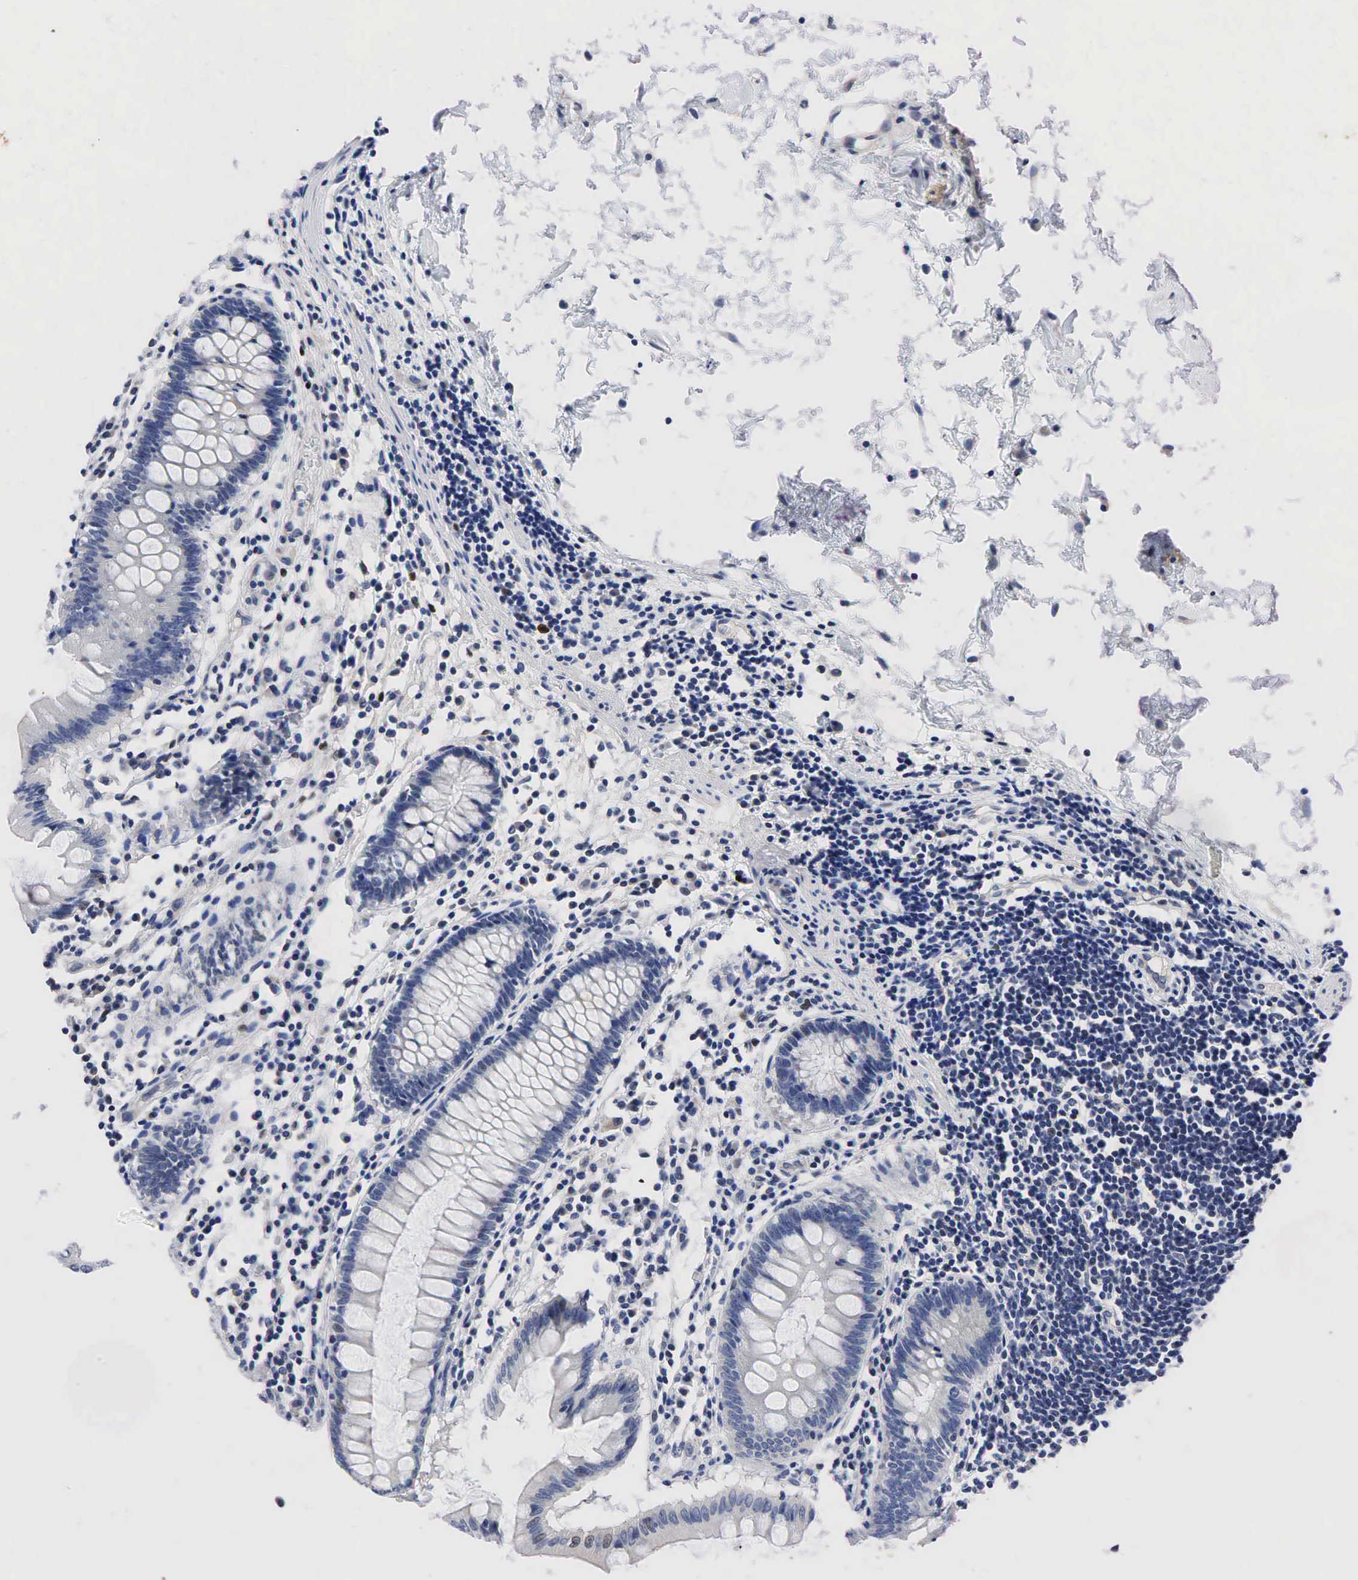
{"staining": {"intensity": "negative", "quantity": "none", "location": "none"}, "tissue": "colon", "cell_type": "Endothelial cells", "image_type": "normal", "snomed": [{"axis": "morphology", "description": "Normal tissue, NOS"}, {"axis": "topography", "description": "Colon"}], "caption": "This image is of normal colon stained with immunohistochemistry (IHC) to label a protein in brown with the nuclei are counter-stained blue. There is no positivity in endothelial cells. The staining is performed using DAB brown chromogen with nuclei counter-stained in using hematoxylin.", "gene": "PGR", "patient": {"sex": "female", "age": 55}}